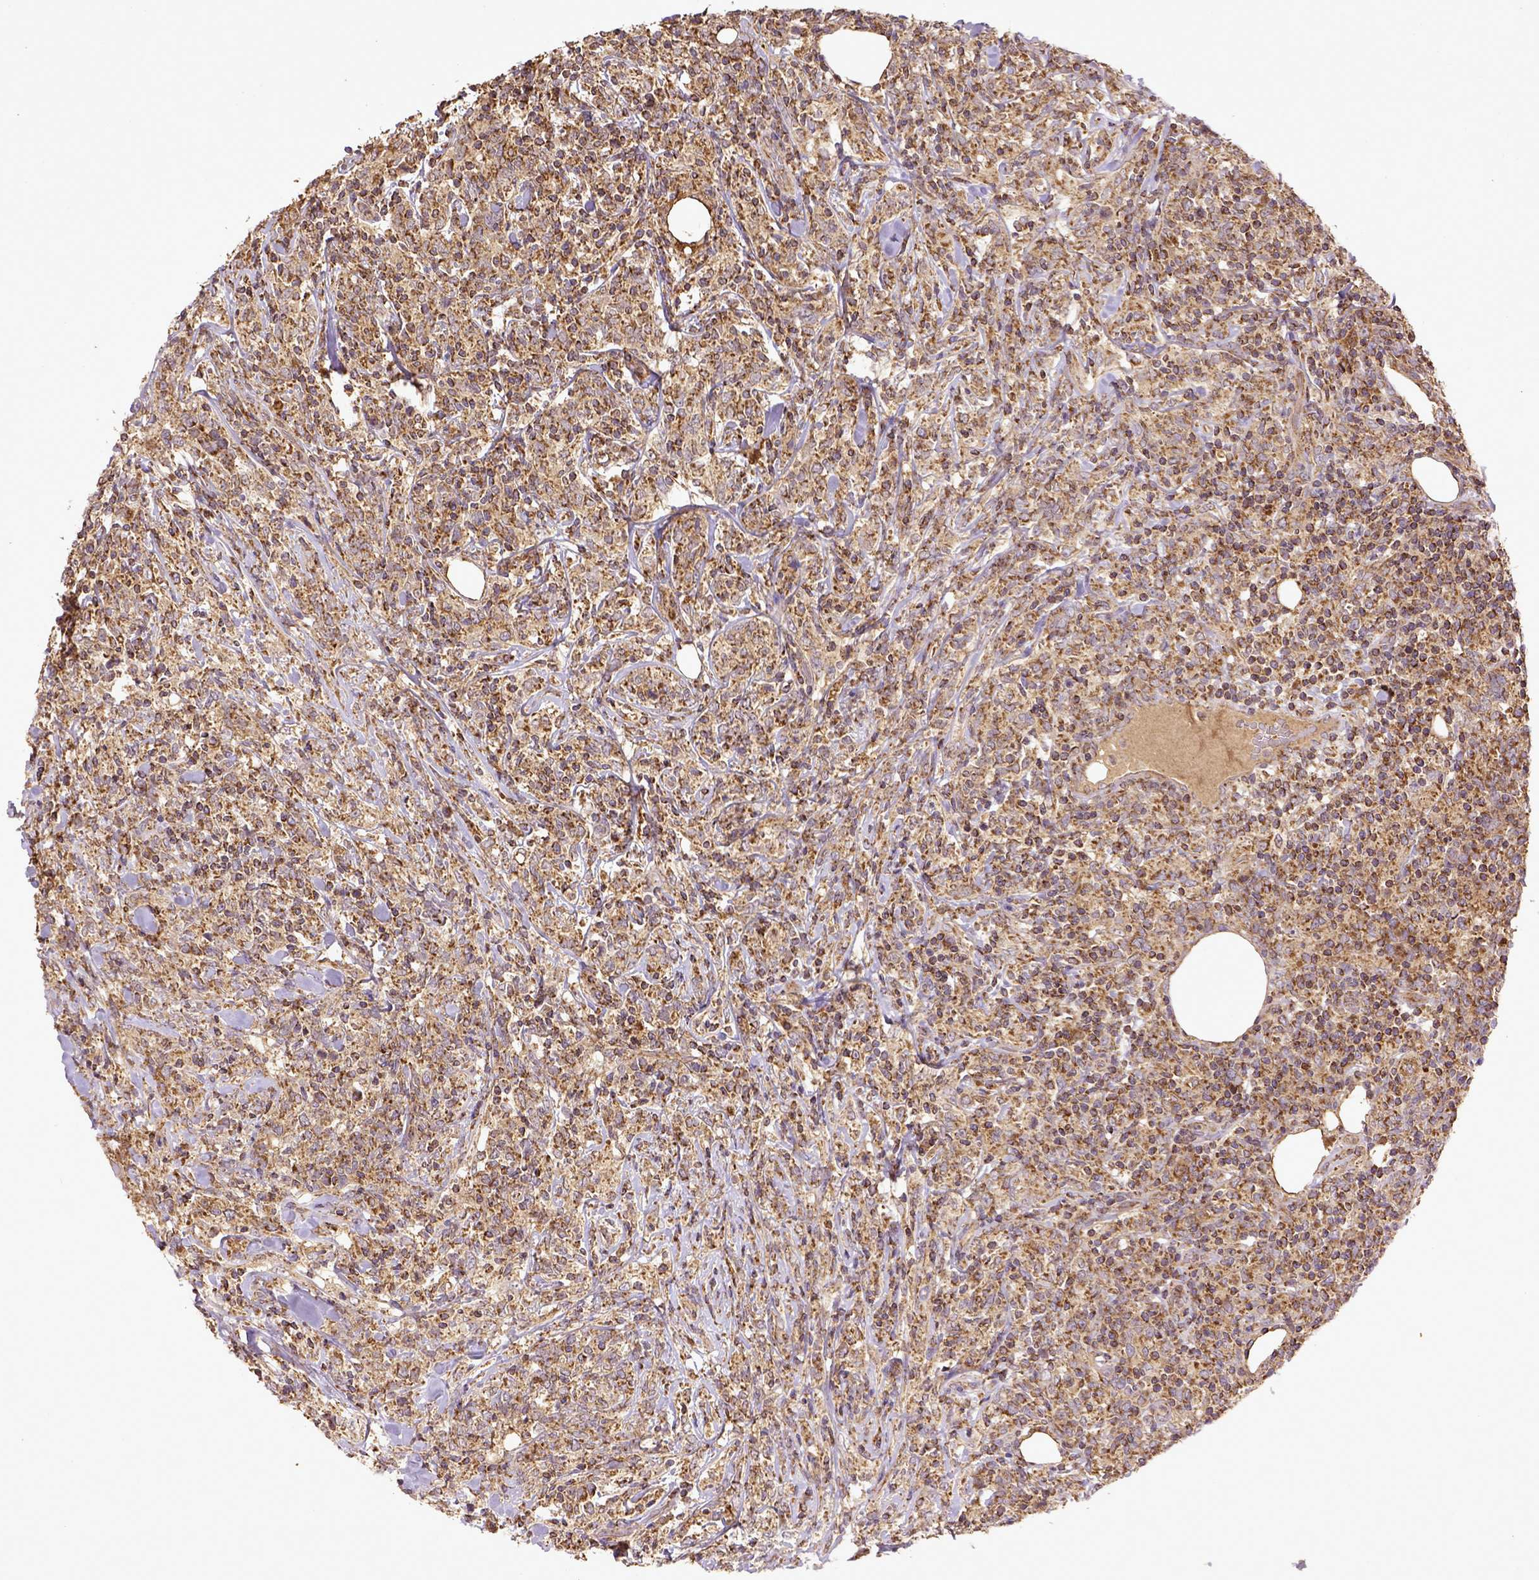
{"staining": {"intensity": "moderate", "quantity": ">75%", "location": "cytoplasmic/membranous"}, "tissue": "lymphoma", "cell_type": "Tumor cells", "image_type": "cancer", "snomed": [{"axis": "morphology", "description": "Malignant lymphoma, non-Hodgkin's type, High grade"}, {"axis": "topography", "description": "Lymph node"}], "caption": "The histopathology image reveals immunohistochemical staining of high-grade malignant lymphoma, non-Hodgkin's type. There is moderate cytoplasmic/membranous staining is present in about >75% of tumor cells.", "gene": "MT-CO1", "patient": {"sex": "female", "age": 84}}